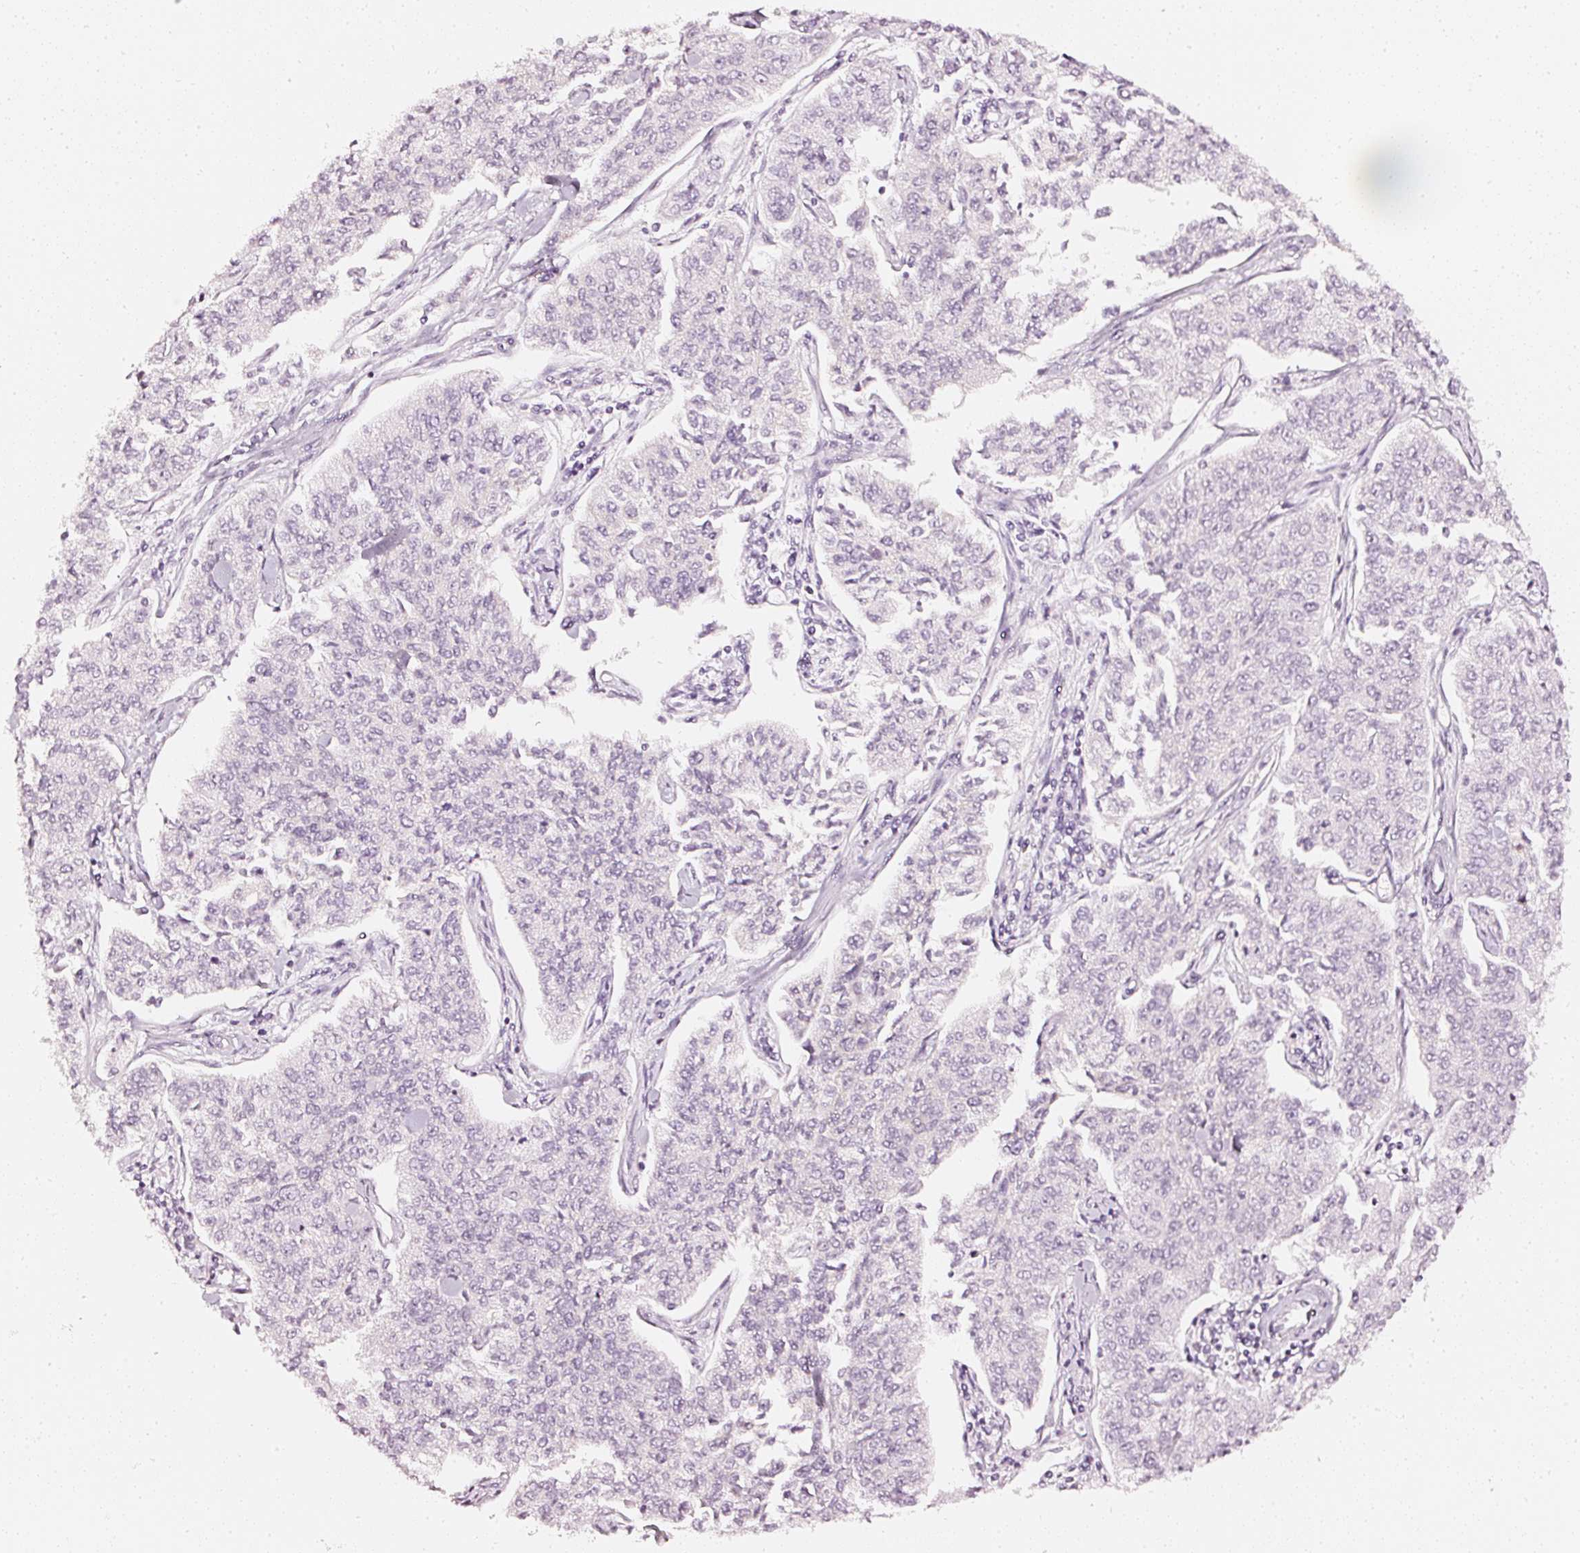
{"staining": {"intensity": "negative", "quantity": "none", "location": "none"}, "tissue": "cervical cancer", "cell_type": "Tumor cells", "image_type": "cancer", "snomed": [{"axis": "morphology", "description": "Squamous cell carcinoma, NOS"}, {"axis": "topography", "description": "Cervix"}], "caption": "DAB immunohistochemical staining of squamous cell carcinoma (cervical) exhibits no significant positivity in tumor cells.", "gene": "CNP", "patient": {"sex": "female", "age": 35}}